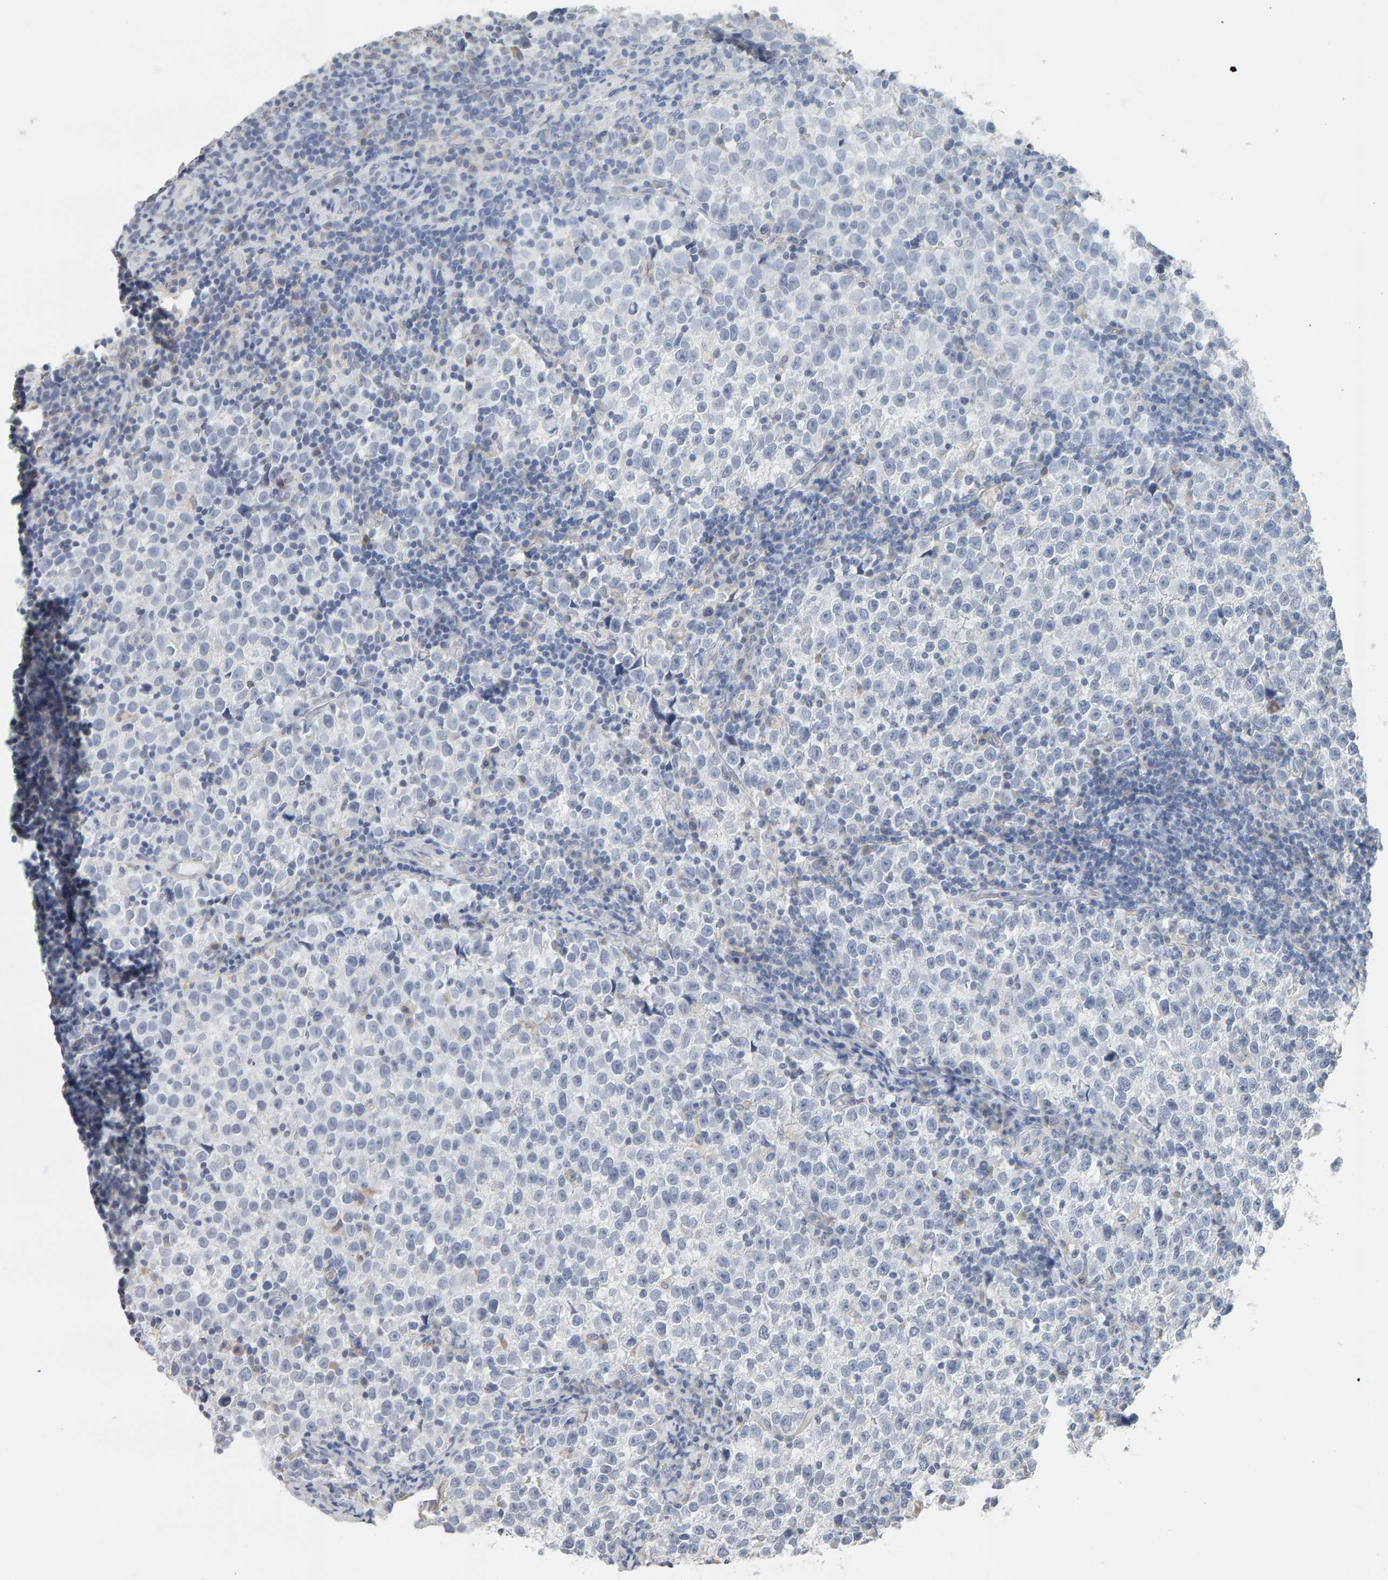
{"staining": {"intensity": "negative", "quantity": "none", "location": "none"}, "tissue": "testis cancer", "cell_type": "Tumor cells", "image_type": "cancer", "snomed": [{"axis": "morphology", "description": "Normal tissue, NOS"}, {"axis": "morphology", "description": "Seminoma, NOS"}, {"axis": "topography", "description": "Testis"}], "caption": "A photomicrograph of testis seminoma stained for a protein shows no brown staining in tumor cells.", "gene": "ADHFE1", "patient": {"sex": "male", "age": 43}}